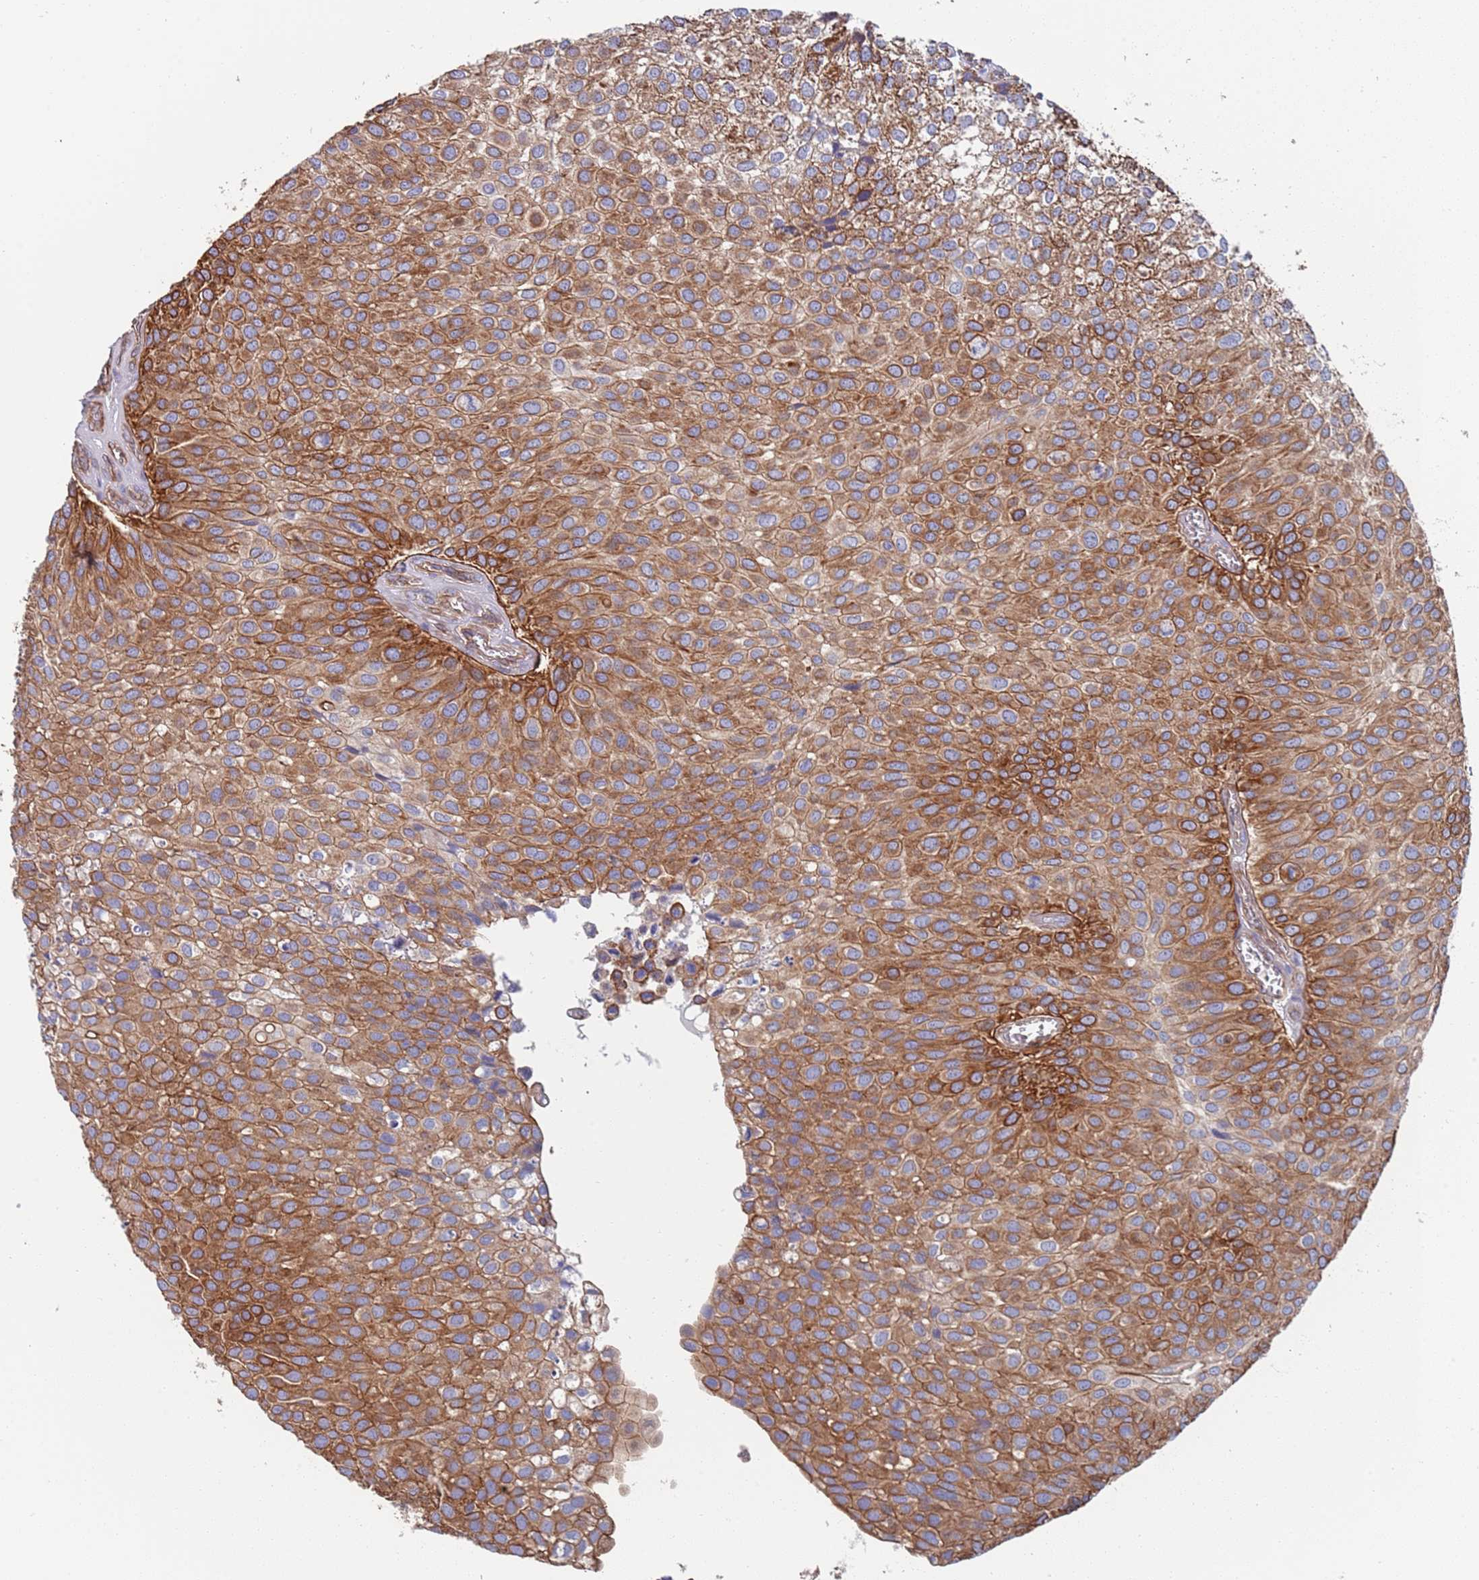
{"staining": {"intensity": "moderate", "quantity": ">75%", "location": "cytoplasmic/membranous"}, "tissue": "urothelial cancer", "cell_type": "Tumor cells", "image_type": "cancer", "snomed": [{"axis": "morphology", "description": "Urothelial carcinoma, Low grade"}, {"axis": "topography", "description": "Urinary bladder"}], "caption": "Immunohistochemical staining of low-grade urothelial carcinoma displays medium levels of moderate cytoplasmic/membranous protein positivity in about >75% of tumor cells. (DAB = brown stain, brightfield microscopy at high magnification).", "gene": "JAKMIP2", "patient": {"sex": "male", "age": 88}}